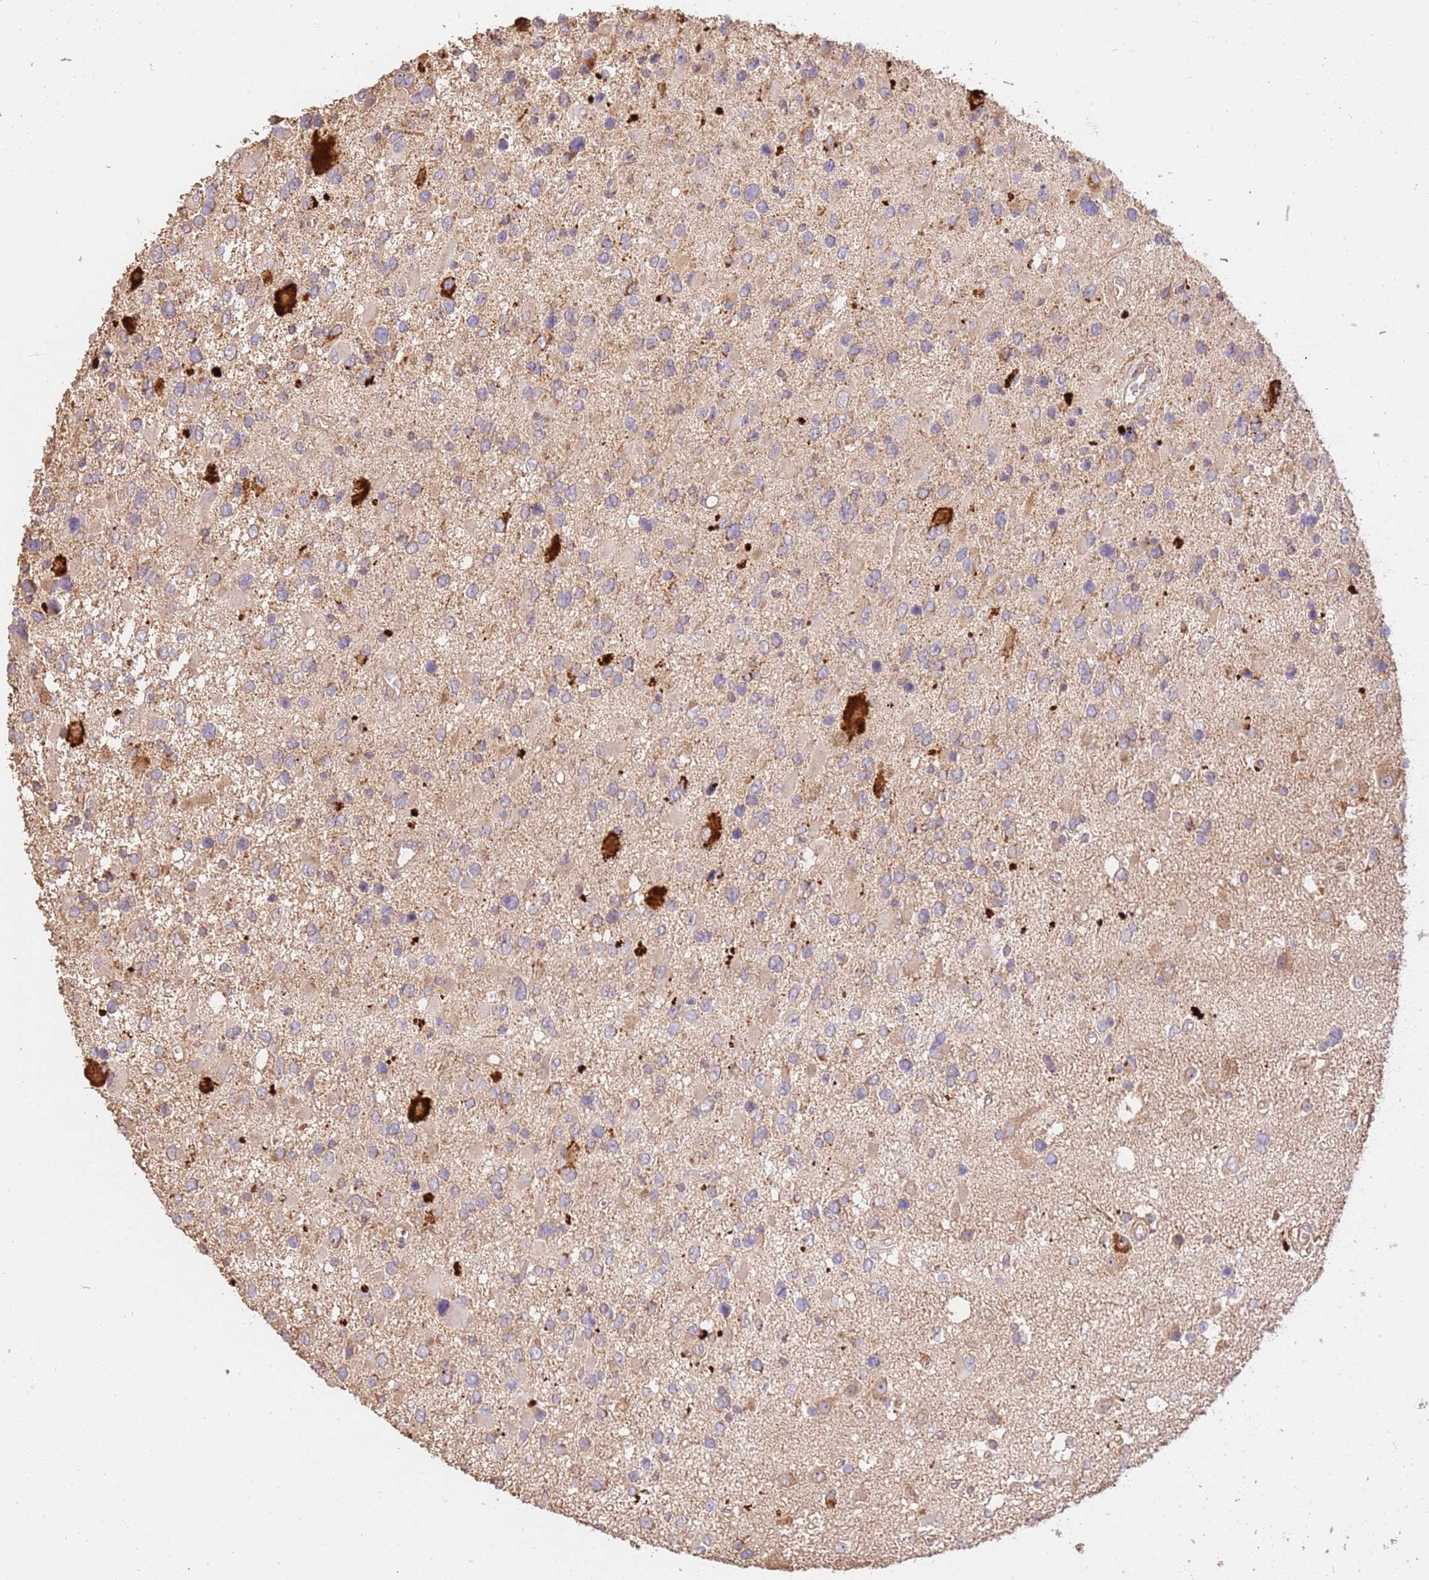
{"staining": {"intensity": "negative", "quantity": "none", "location": "none"}, "tissue": "glioma", "cell_type": "Tumor cells", "image_type": "cancer", "snomed": [{"axis": "morphology", "description": "Glioma, malignant, High grade"}, {"axis": "topography", "description": "Brain"}], "caption": "Immunohistochemistry photomicrograph of neoplastic tissue: malignant glioma (high-grade) stained with DAB demonstrates no significant protein expression in tumor cells. (DAB IHC with hematoxylin counter stain).", "gene": "CEP55", "patient": {"sex": "male", "age": 53}}